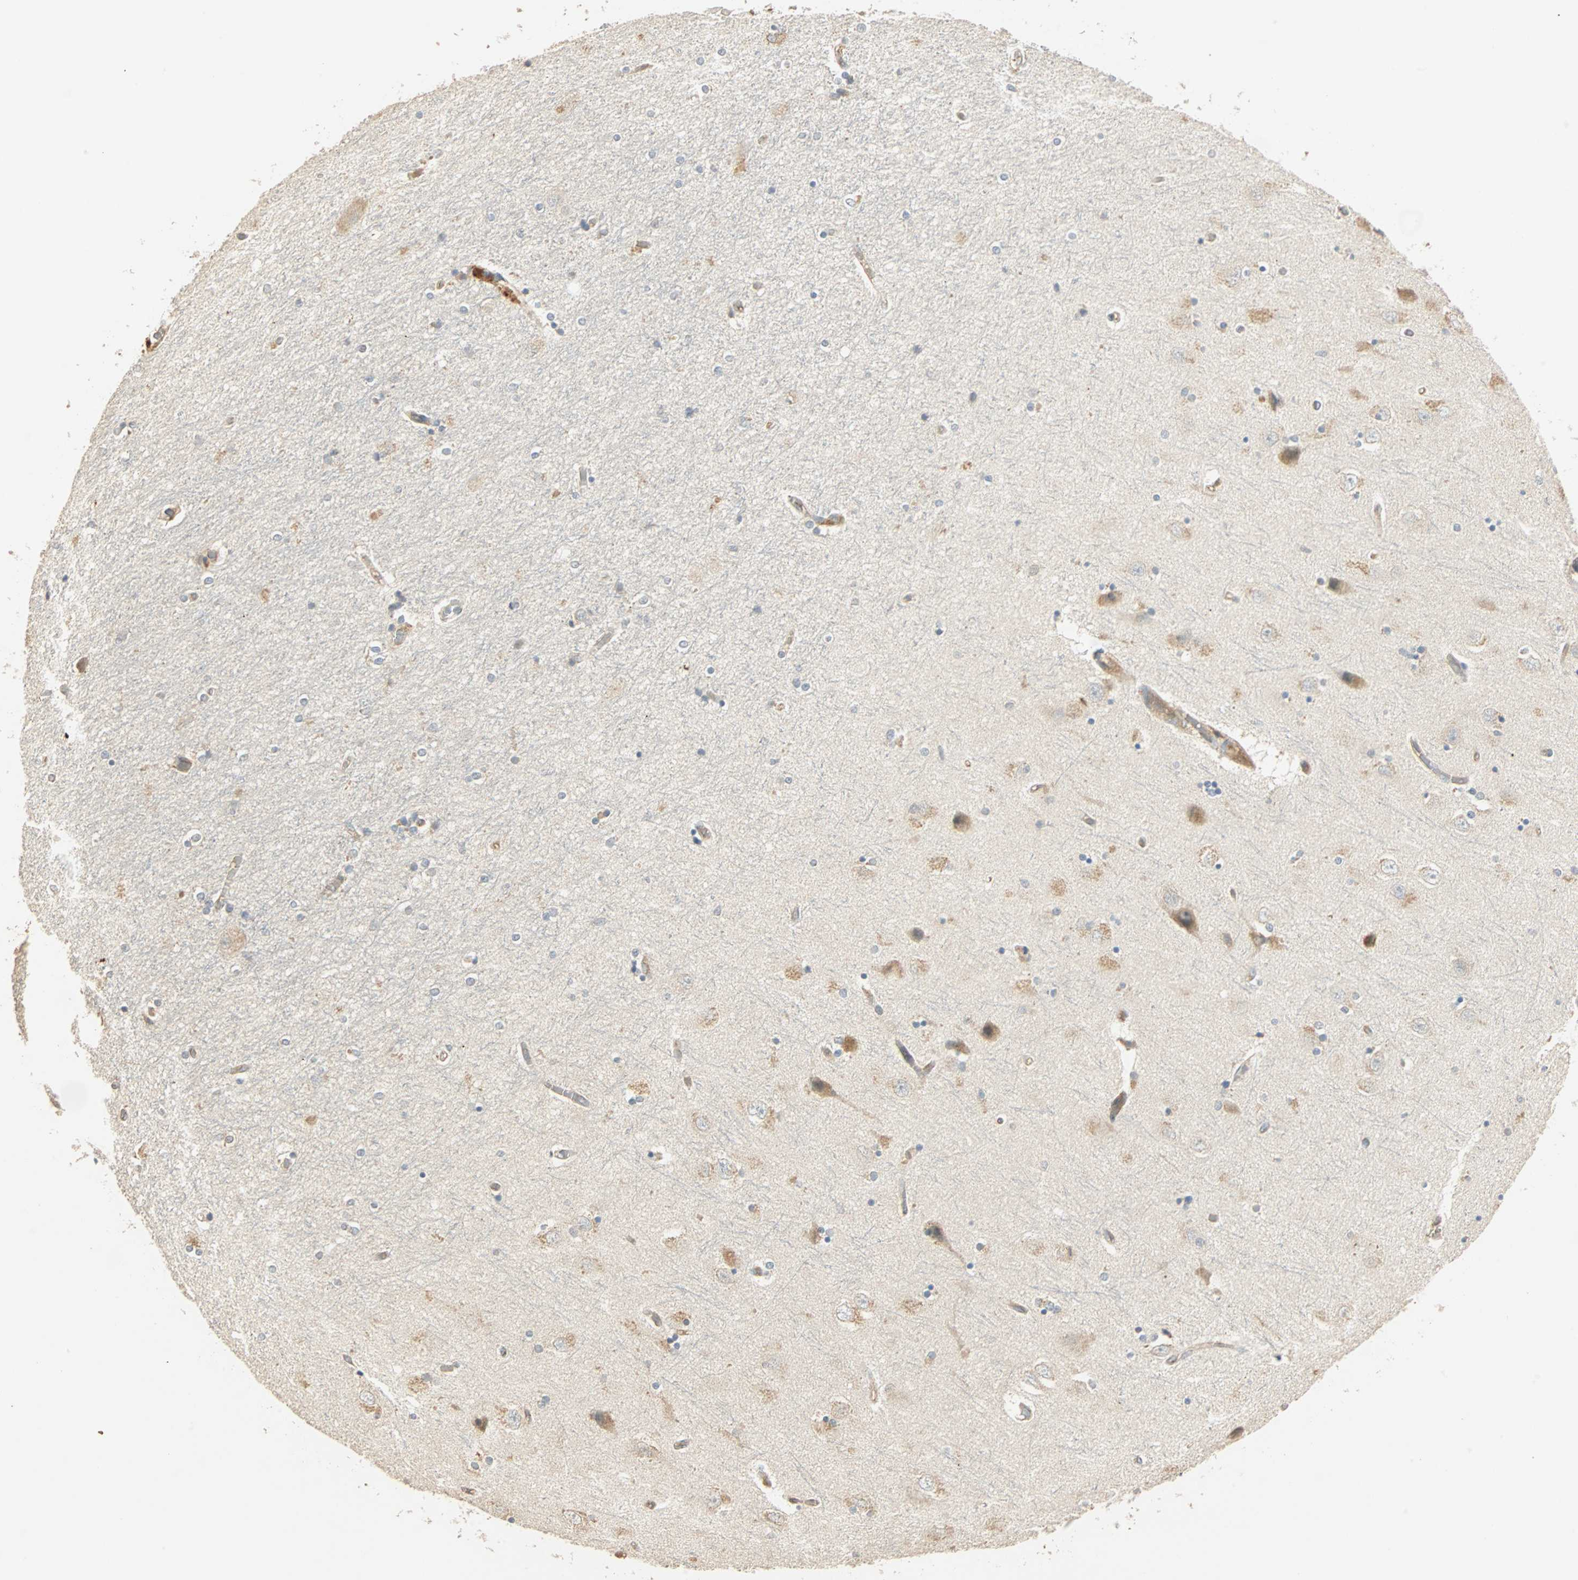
{"staining": {"intensity": "weak", "quantity": "<25%", "location": "cytoplasmic/membranous"}, "tissue": "hippocampus", "cell_type": "Glial cells", "image_type": "normal", "snomed": [{"axis": "morphology", "description": "Normal tissue, NOS"}, {"axis": "topography", "description": "Hippocampus"}], "caption": "An image of human hippocampus is negative for staining in glial cells.", "gene": "GALK1", "patient": {"sex": "female", "age": 54}}